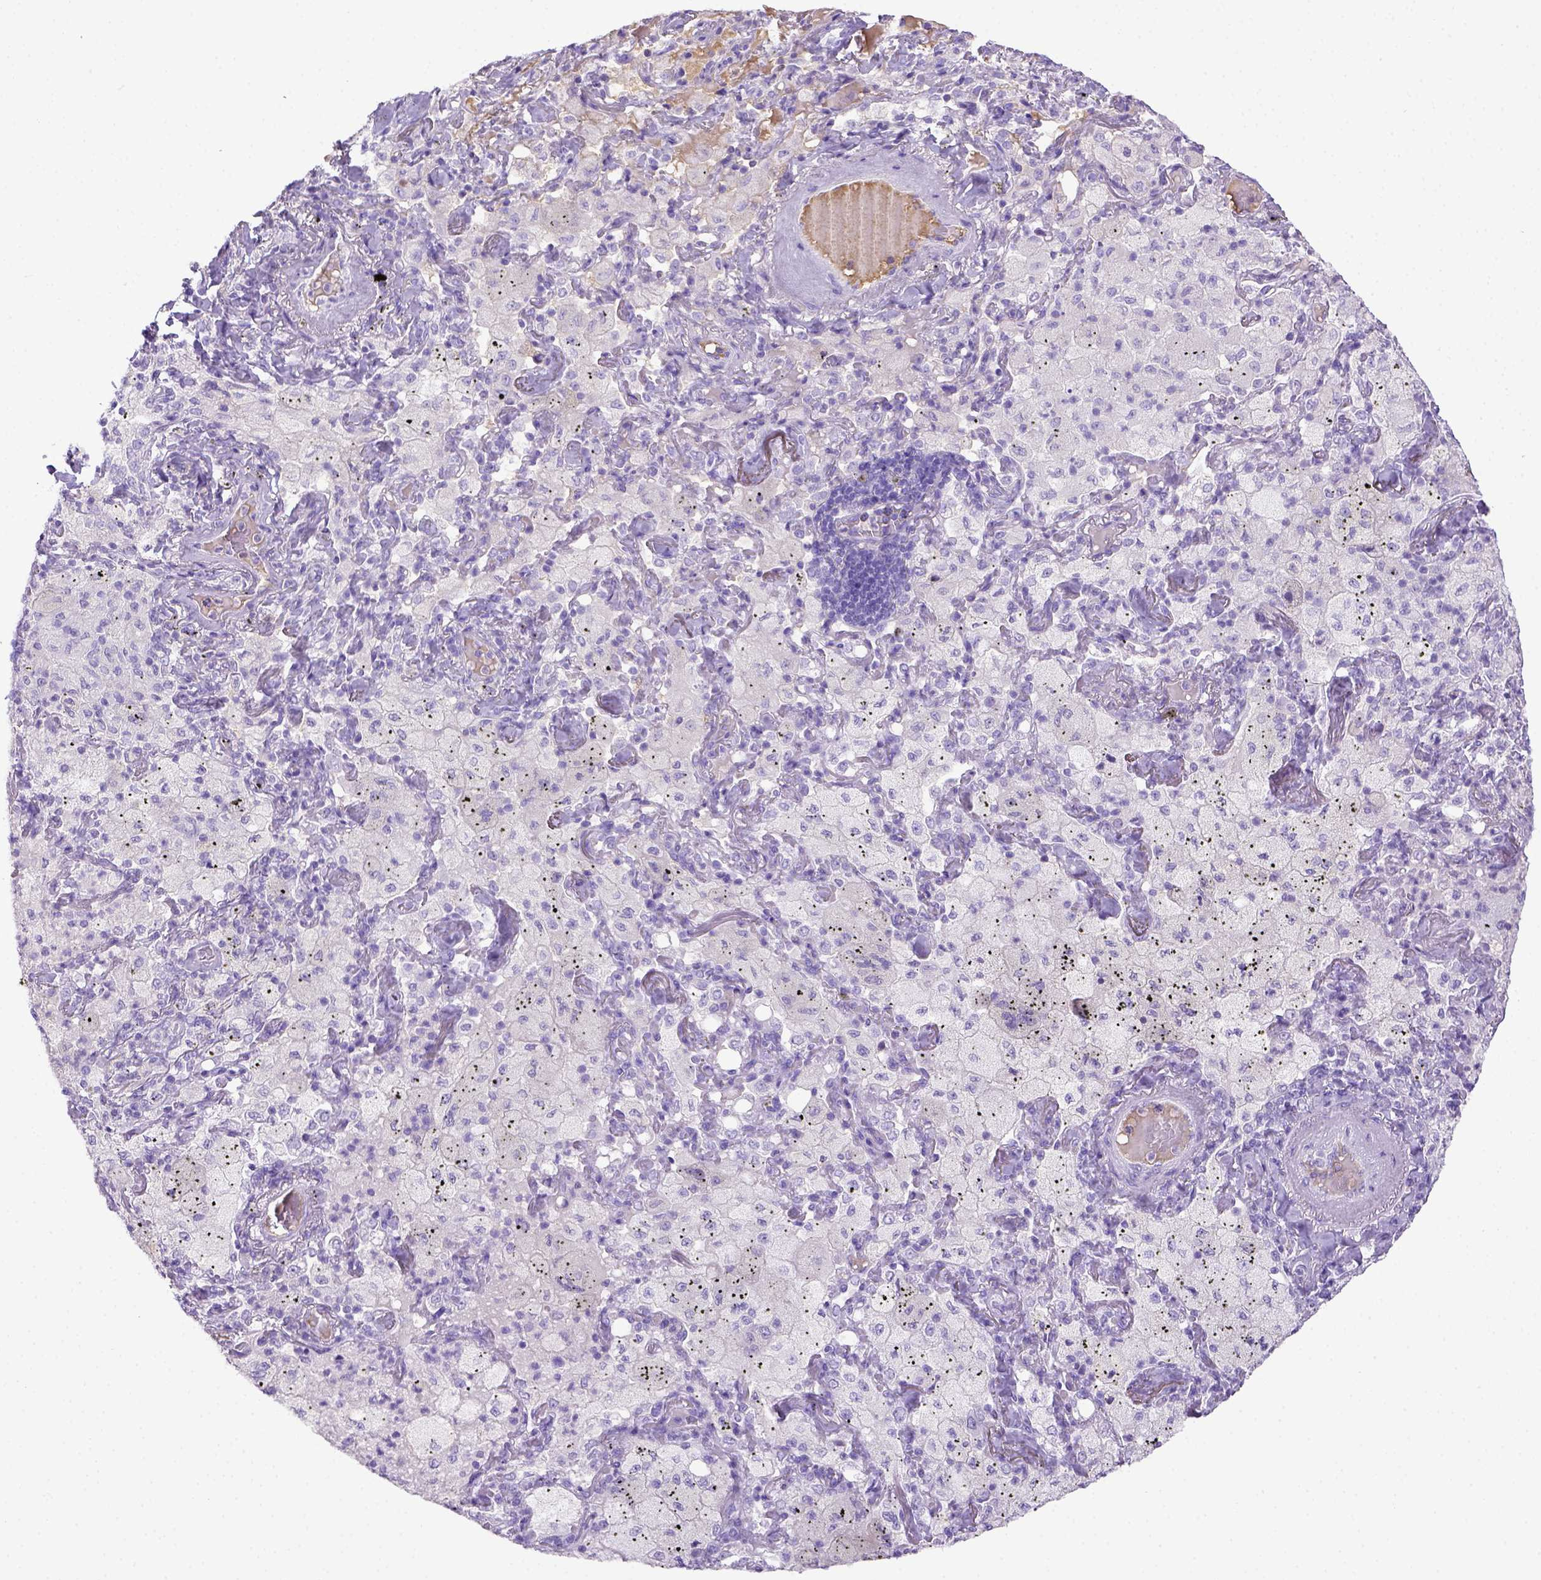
{"staining": {"intensity": "negative", "quantity": "none", "location": "none"}, "tissue": "lung cancer", "cell_type": "Tumor cells", "image_type": "cancer", "snomed": [{"axis": "morphology", "description": "Adenocarcinoma, NOS"}, {"axis": "topography", "description": "Lung"}], "caption": "Tumor cells show no significant protein positivity in adenocarcinoma (lung).", "gene": "ITIH4", "patient": {"sex": "female", "age": 73}}